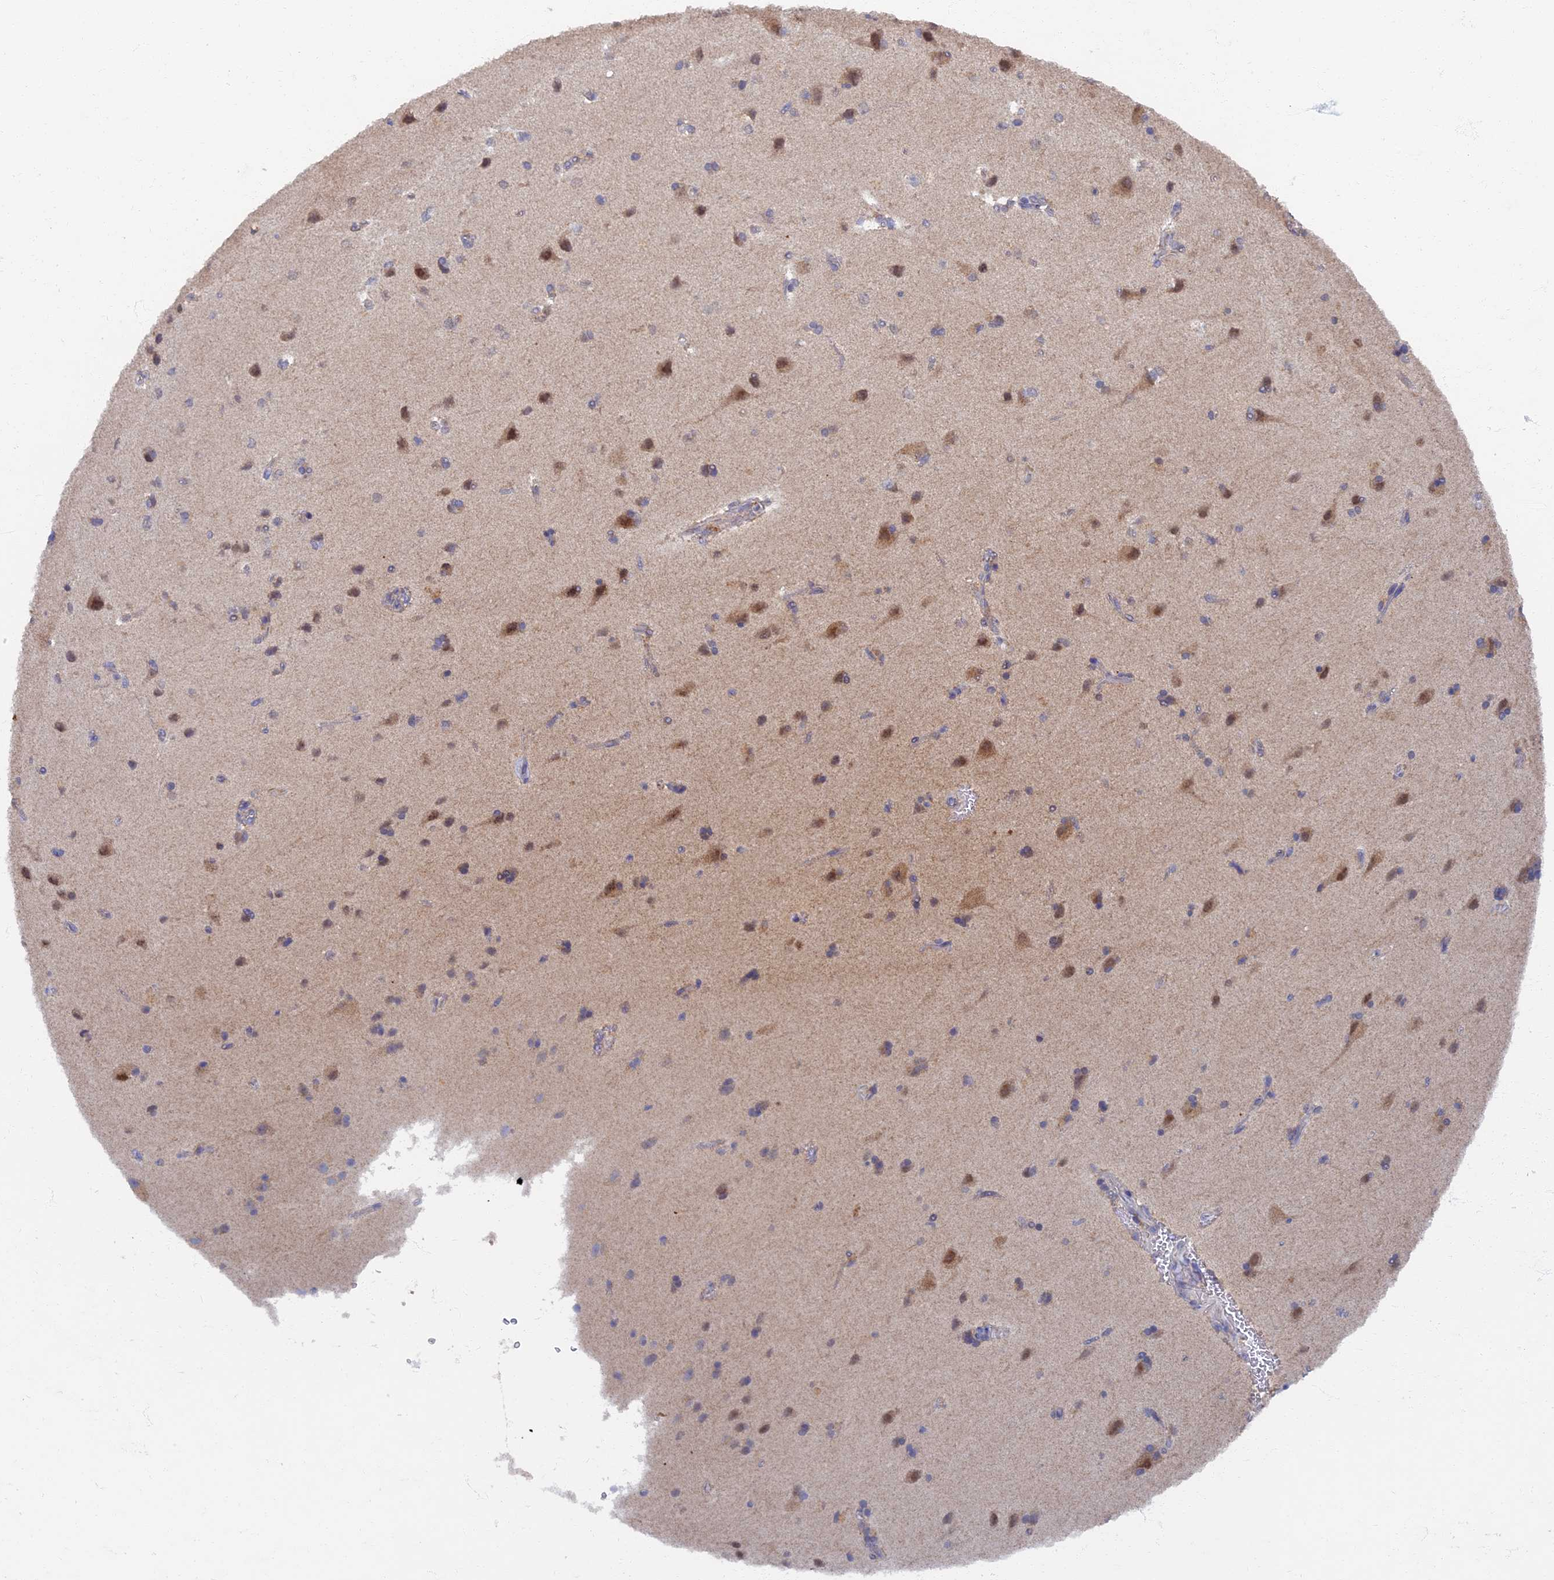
{"staining": {"intensity": "negative", "quantity": "none", "location": "none"}, "tissue": "cerebral cortex", "cell_type": "Endothelial cells", "image_type": "normal", "snomed": [{"axis": "morphology", "description": "Normal tissue, NOS"}, {"axis": "topography", "description": "Cerebral cortex"}], "caption": "Endothelial cells are negative for protein expression in benign human cerebral cortex. Nuclei are stained in blue.", "gene": "RSPH3", "patient": {"sex": "male", "age": 62}}